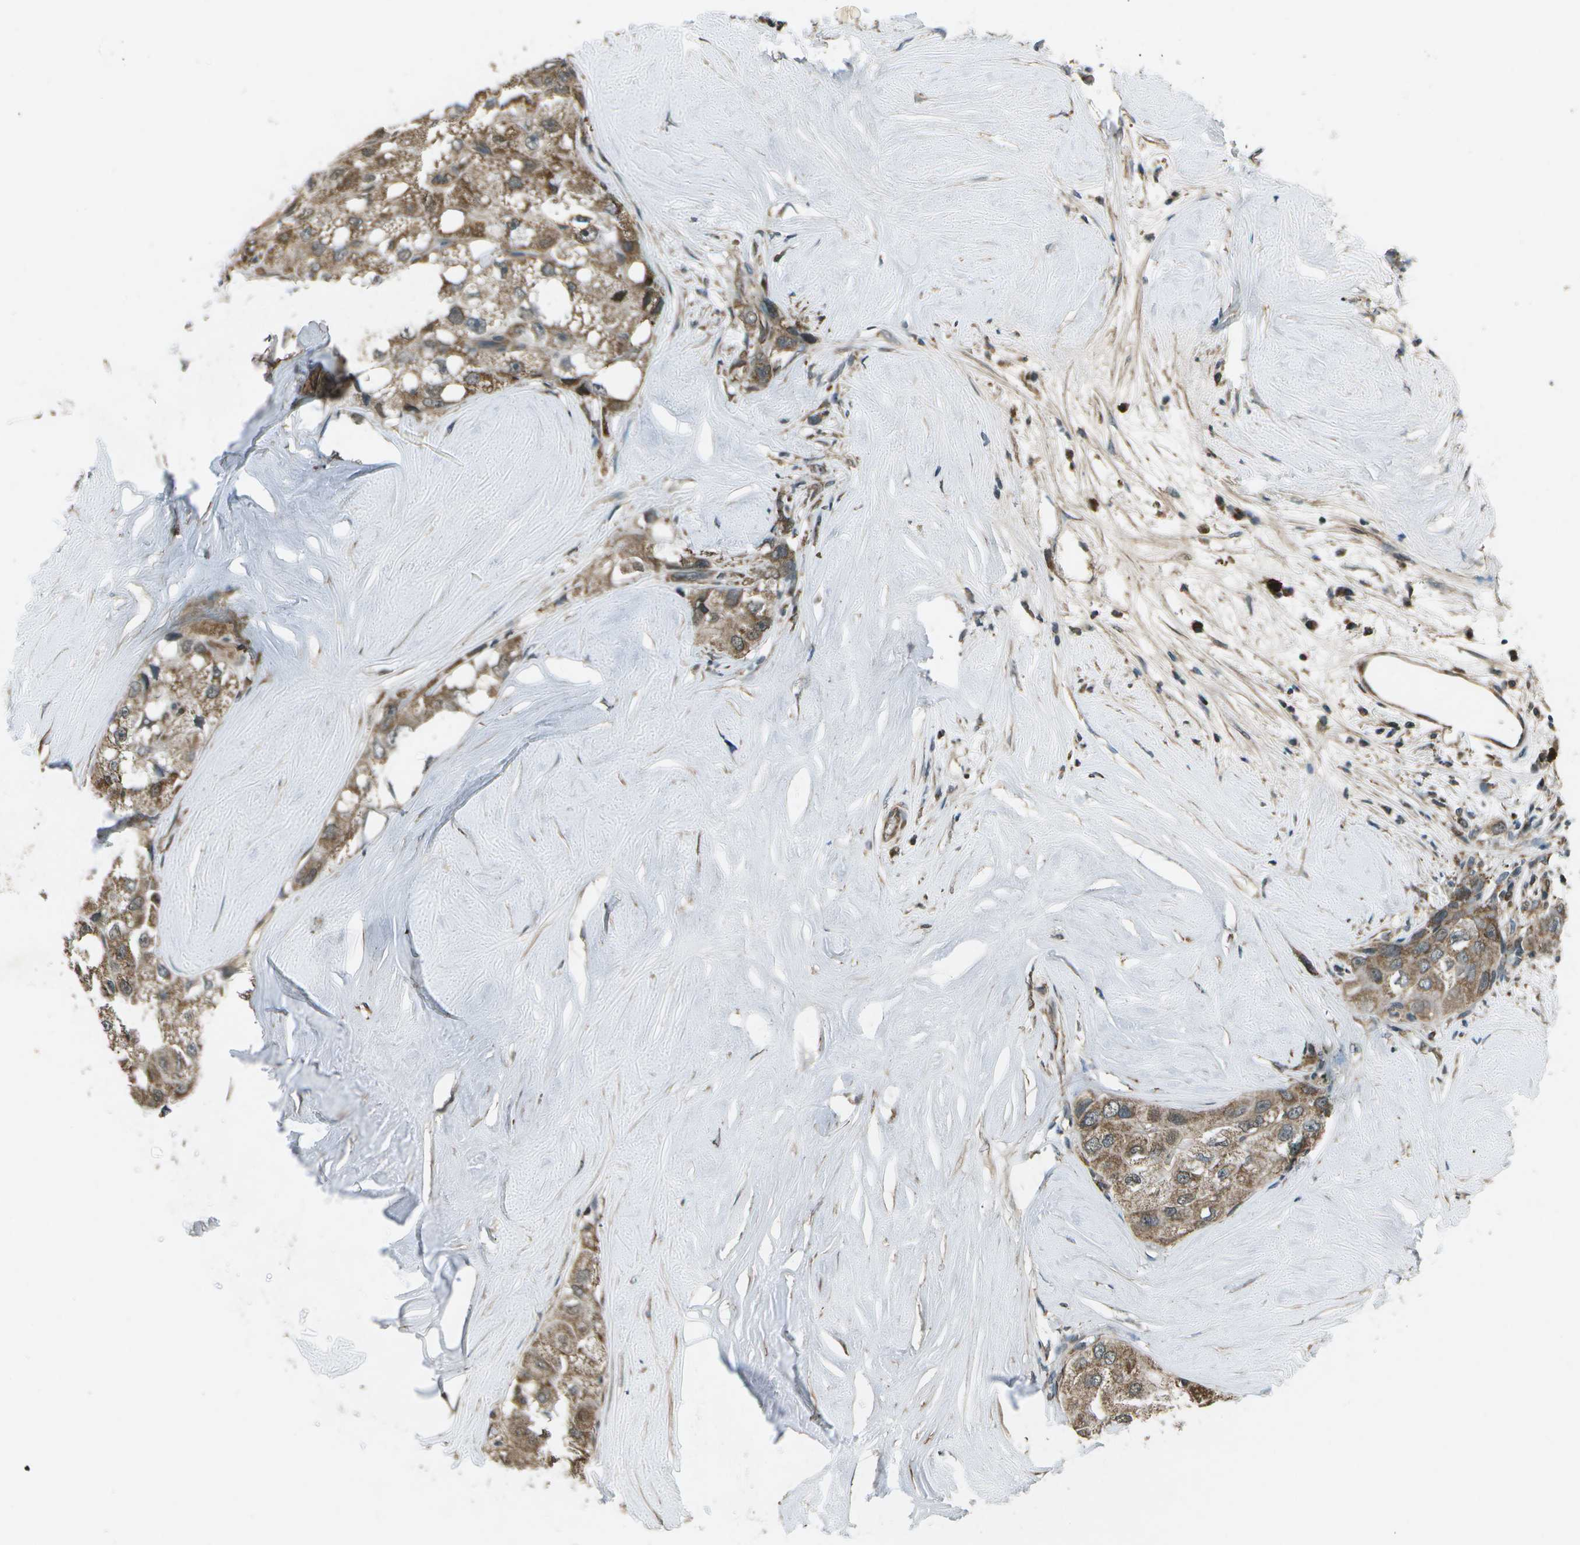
{"staining": {"intensity": "strong", "quantity": ">75%", "location": "cytoplasmic/membranous"}, "tissue": "liver cancer", "cell_type": "Tumor cells", "image_type": "cancer", "snomed": [{"axis": "morphology", "description": "Carcinoma, Hepatocellular, NOS"}, {"axis": "topography", "description": "Liver"}], "caption": "The histopathology image demonstrates immunohistochemical staining of liver cancer (hepatocellular carcinoma). There is strong cytoplasmic/membranous positivity is present in approximately >75% of tumor cells.", "gene": "EIF2AK1", "patient": {"sex": "male", "age": 80}}